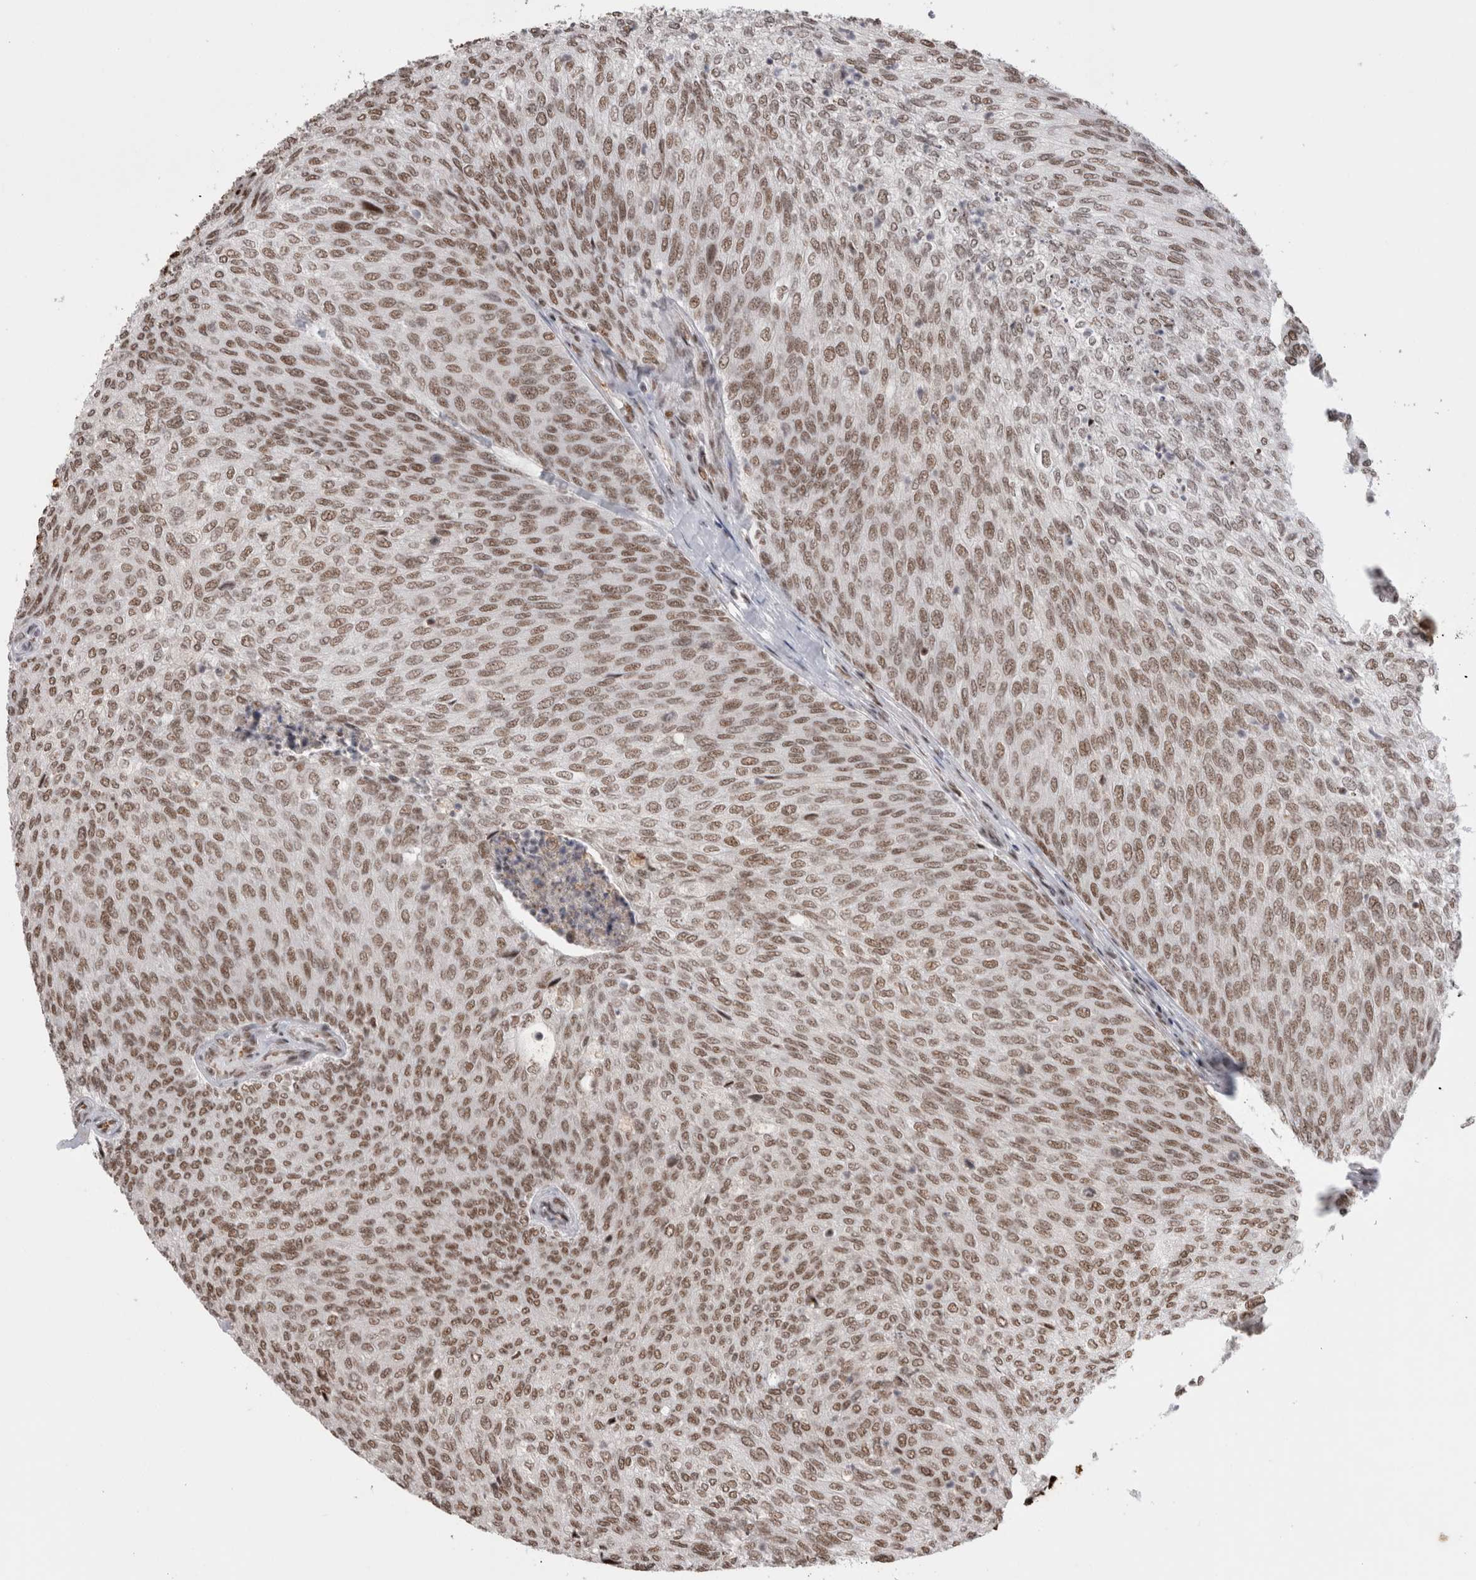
{"staining": {"intensity": "moderate", "quantity": ">75%", "location": "nuclear"}, "tissue": "urothelial cancer", "cell_type": "Tumor cells", "image_type": "cancer", "snomed": [{"axis": "morphology", "description": "Urothelial carcinoma, Low grade"}, {"axis": "topography", "description": "Urinary bladder"}], "caption": "The photomicrograph exhibits immunohistochemical staining of urothelial carcinoma (low-grade). There is moderate nuclear staining is appreciated in about >75% of tumor cells.", "gene": "EYA2", "patient": {"sex": "female", "age": 79}}